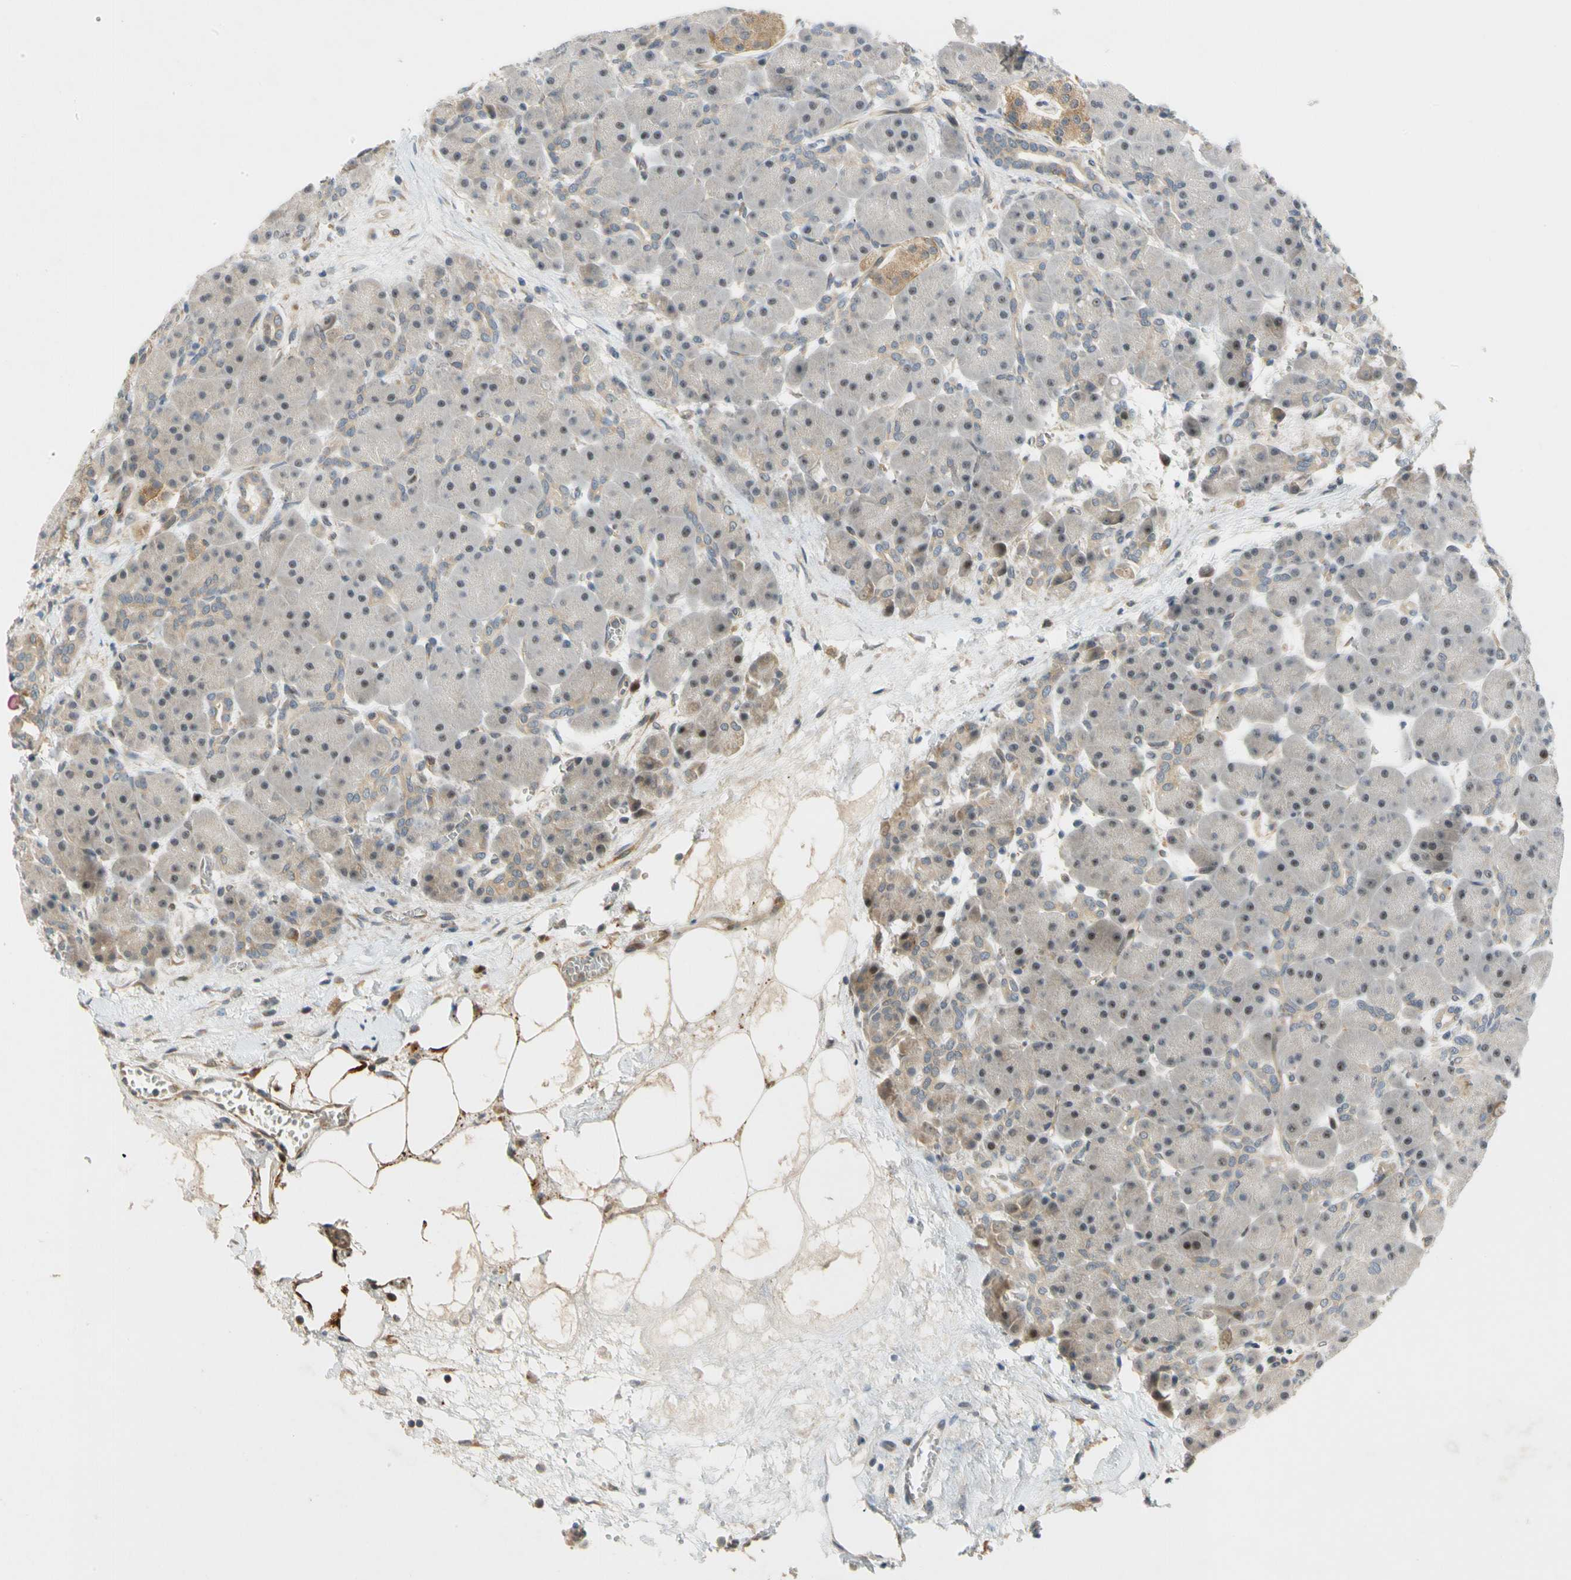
{"staining": {"intensity": "negative", "quantity": "none", "location": "none"}, "tissue": "pancreas", "cell_type": "Exocrine glandular cells", "image_type": "normal", "snomed": [{"axis": "morphology", "description": "Normal tissue, NOS"}, {"axis": "topography", "description": "Pancreas"}], "caption": "This is an immunohistochemistry photomicrograph of benign human pancreas. There is no expression in exocrine glandular cells.", "gene": "GATD1", "patient": {"sex": "male", "age": 66}}